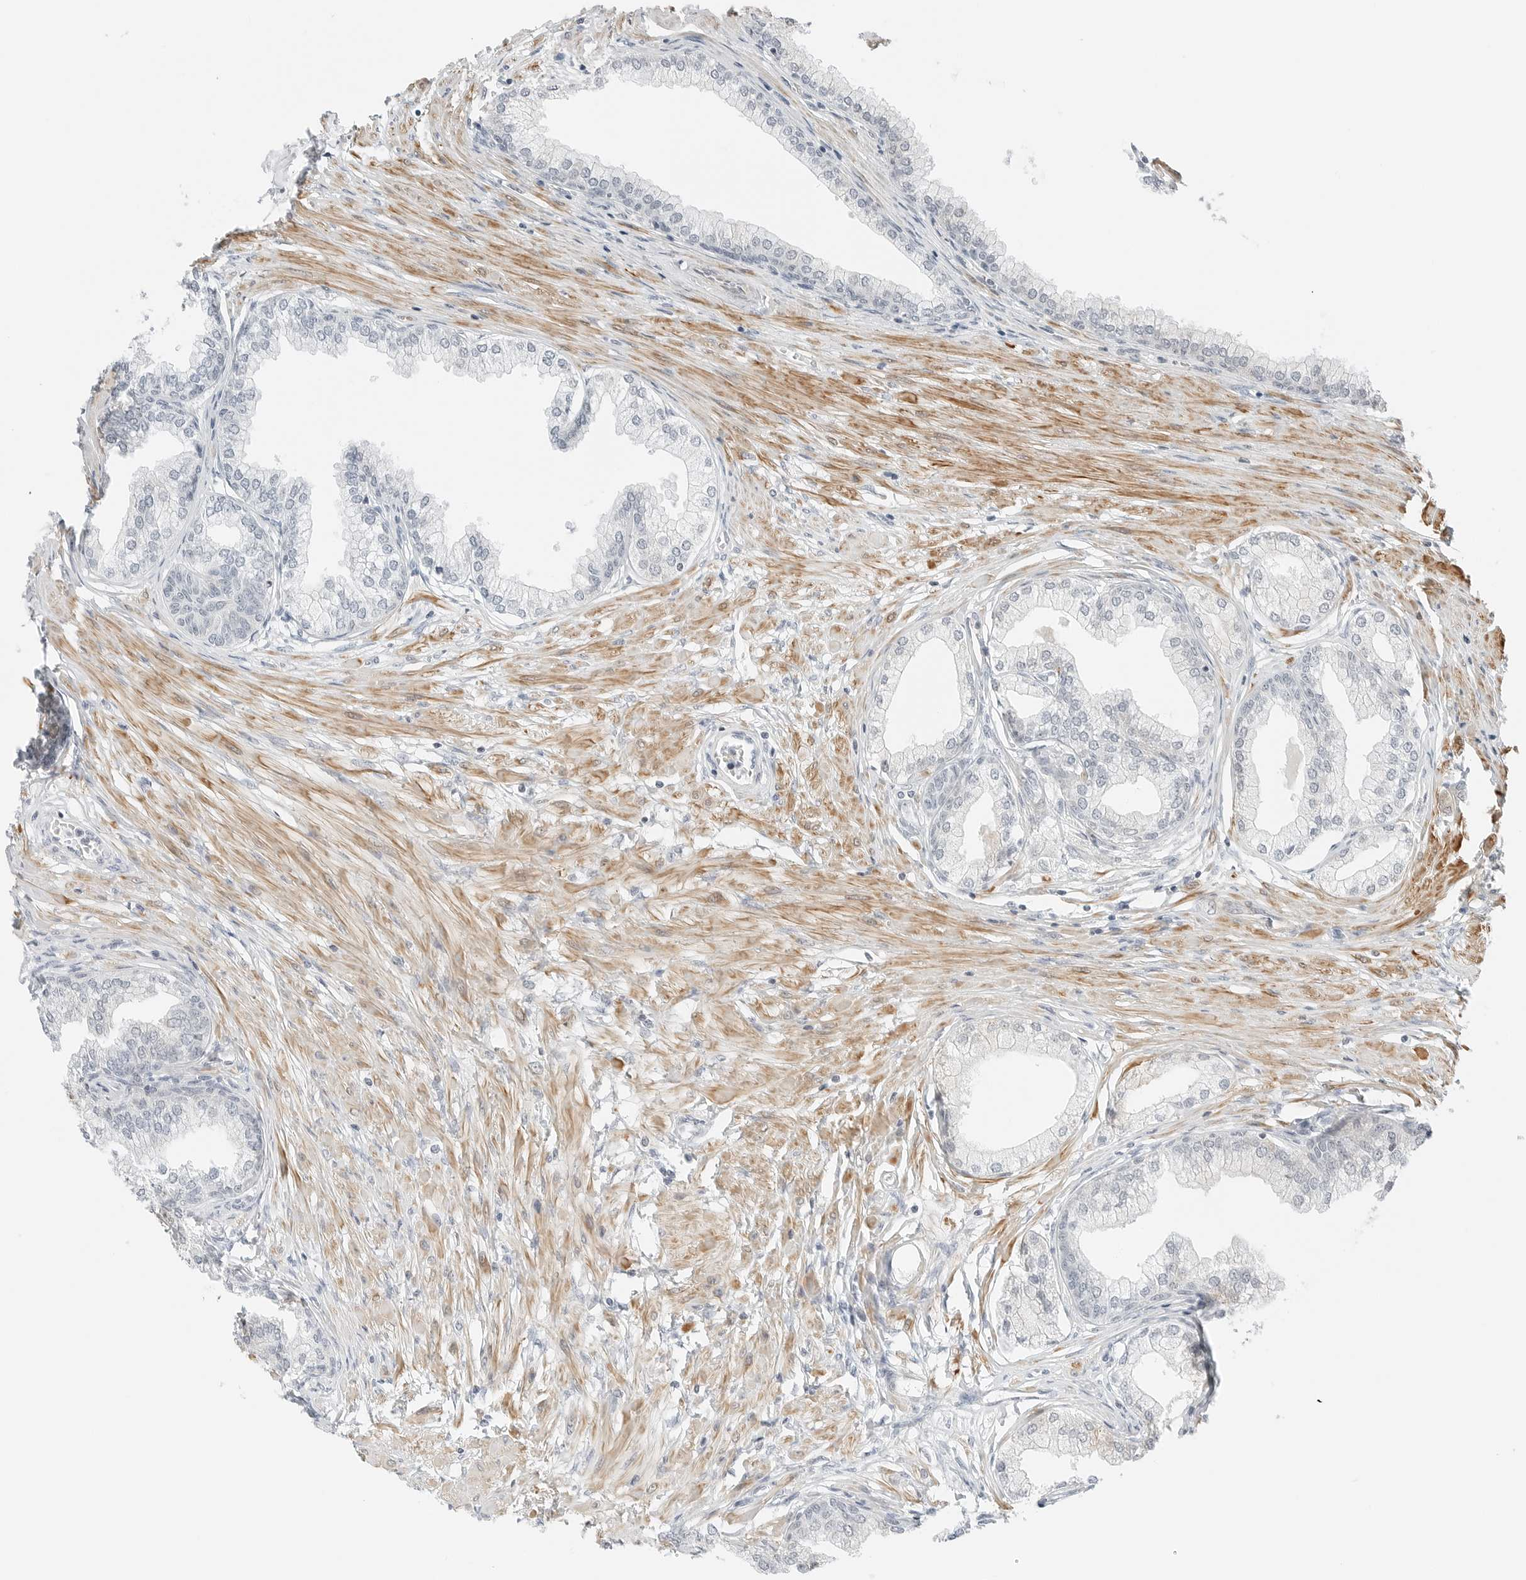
{"staining": {"intensity": "negative", "quantity": "none", "location": "none"}, "tissue": "prostate", "cell_type": "Glandular cells", "image_type": "normal", "snomed": [{"axis": "morphology", "description": "Normal tissue, NOS"}, {"axis": "morphology", "description": "Urothelial carcinoma, Low grade"}, {"axis": "topography", "description": "Urinary bladder"}, {"axis": "topography", "description": "Prostate"}], "caption": "Immunohistochemistry of unremarkable human prostate displays no positivity in glandular cells. The staining was performed using DAB to visualize the protein expression in brown, while the nuclei were stained in blue with hematoxylin (Magnification: 20x).", "gene": "IQCC", "patient": {"sex": "male", "age": 60}}